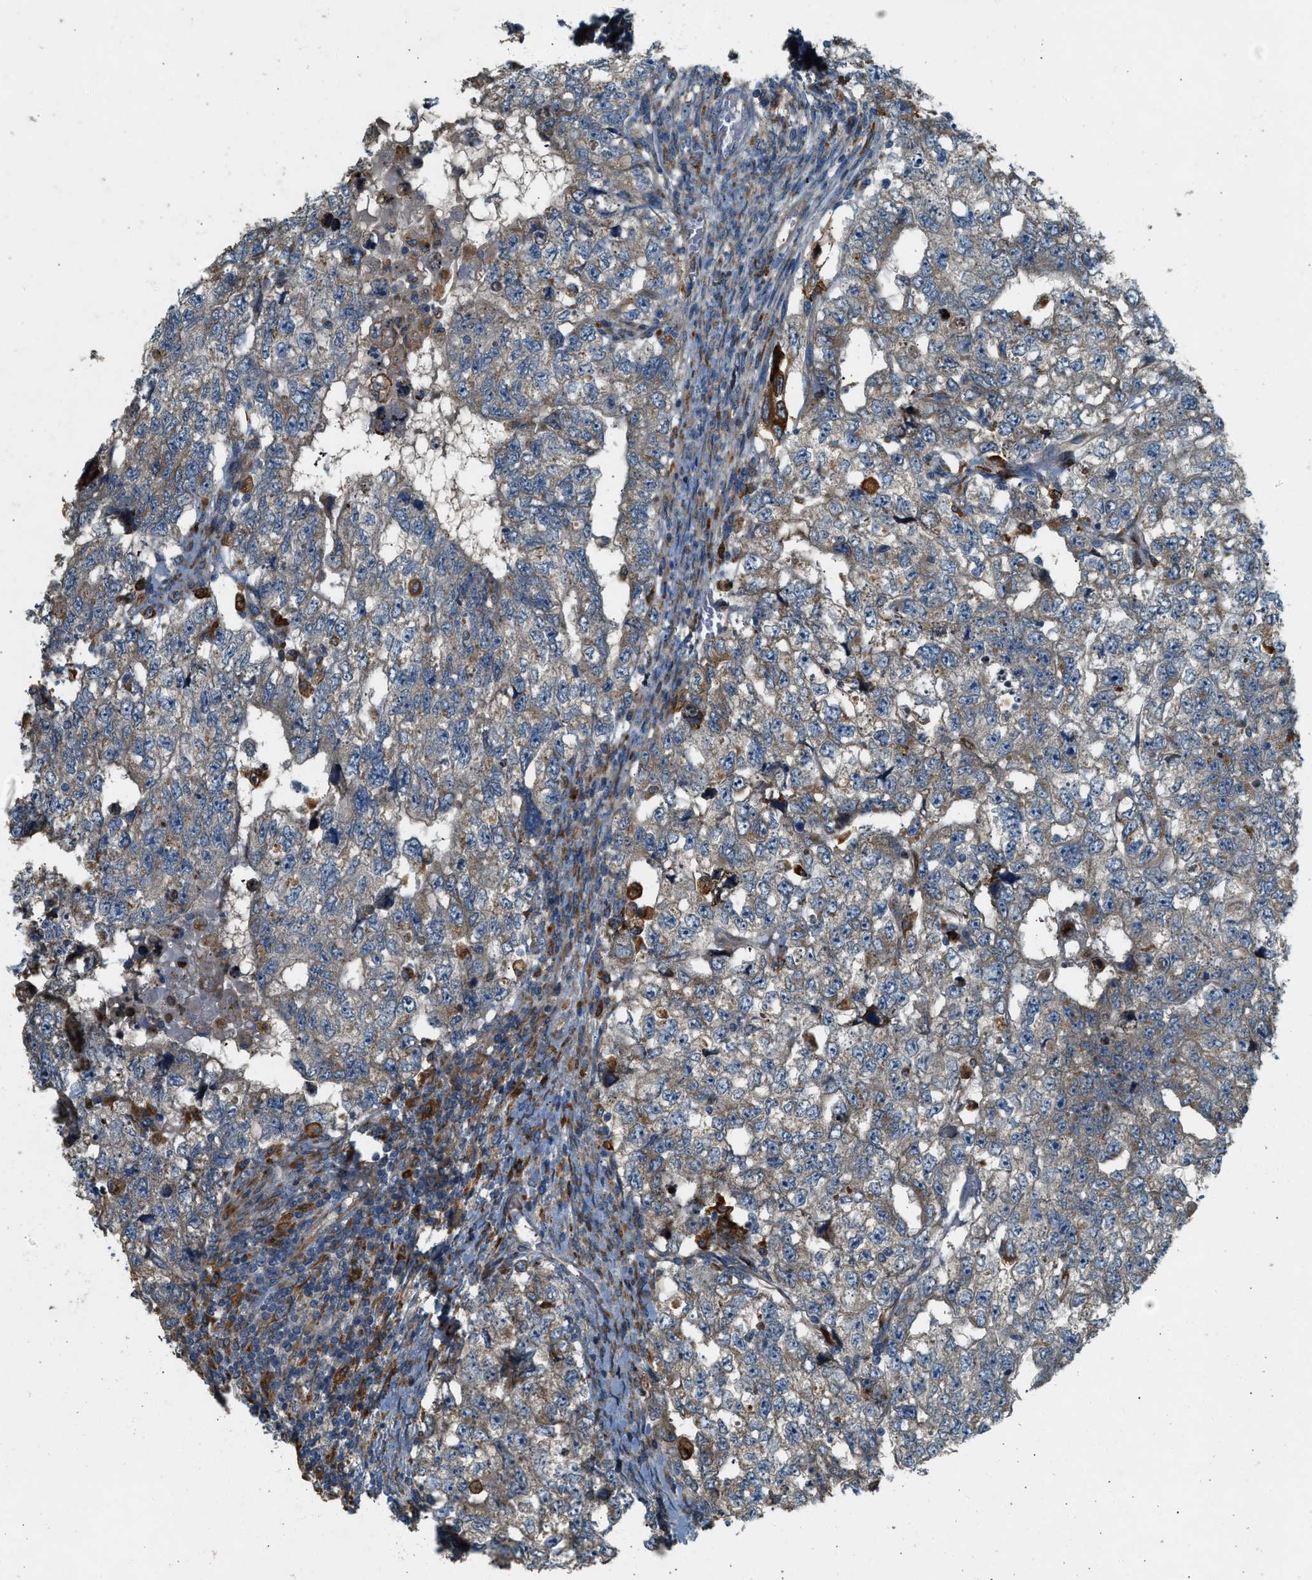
{"staining": {"intensity": "weak", "quantity": ">75%", "location": "cytoplasmic/membranous"}, "tissue": "testis cancer", "cell_type": "Tumor cells", "image_type": "cancer", "snomed": [{"axis": "morphology", "description": "Carcinoma, Embryonal, NOS"}, {"axis": "topography", "description": "Testis"}], "caption": "DAB immunohistochemical staining of human embryonal carcinoma (testis) shows weak cytoplasmic/membranous protein expression in approximately >75% of tumor cells. Using DAB (brown) and hematoxylin (blue) stains, captured at high magnification using brightfield microscopy.", "gene": "CTSB", "patient": {"sex": "male", "age": 36}}